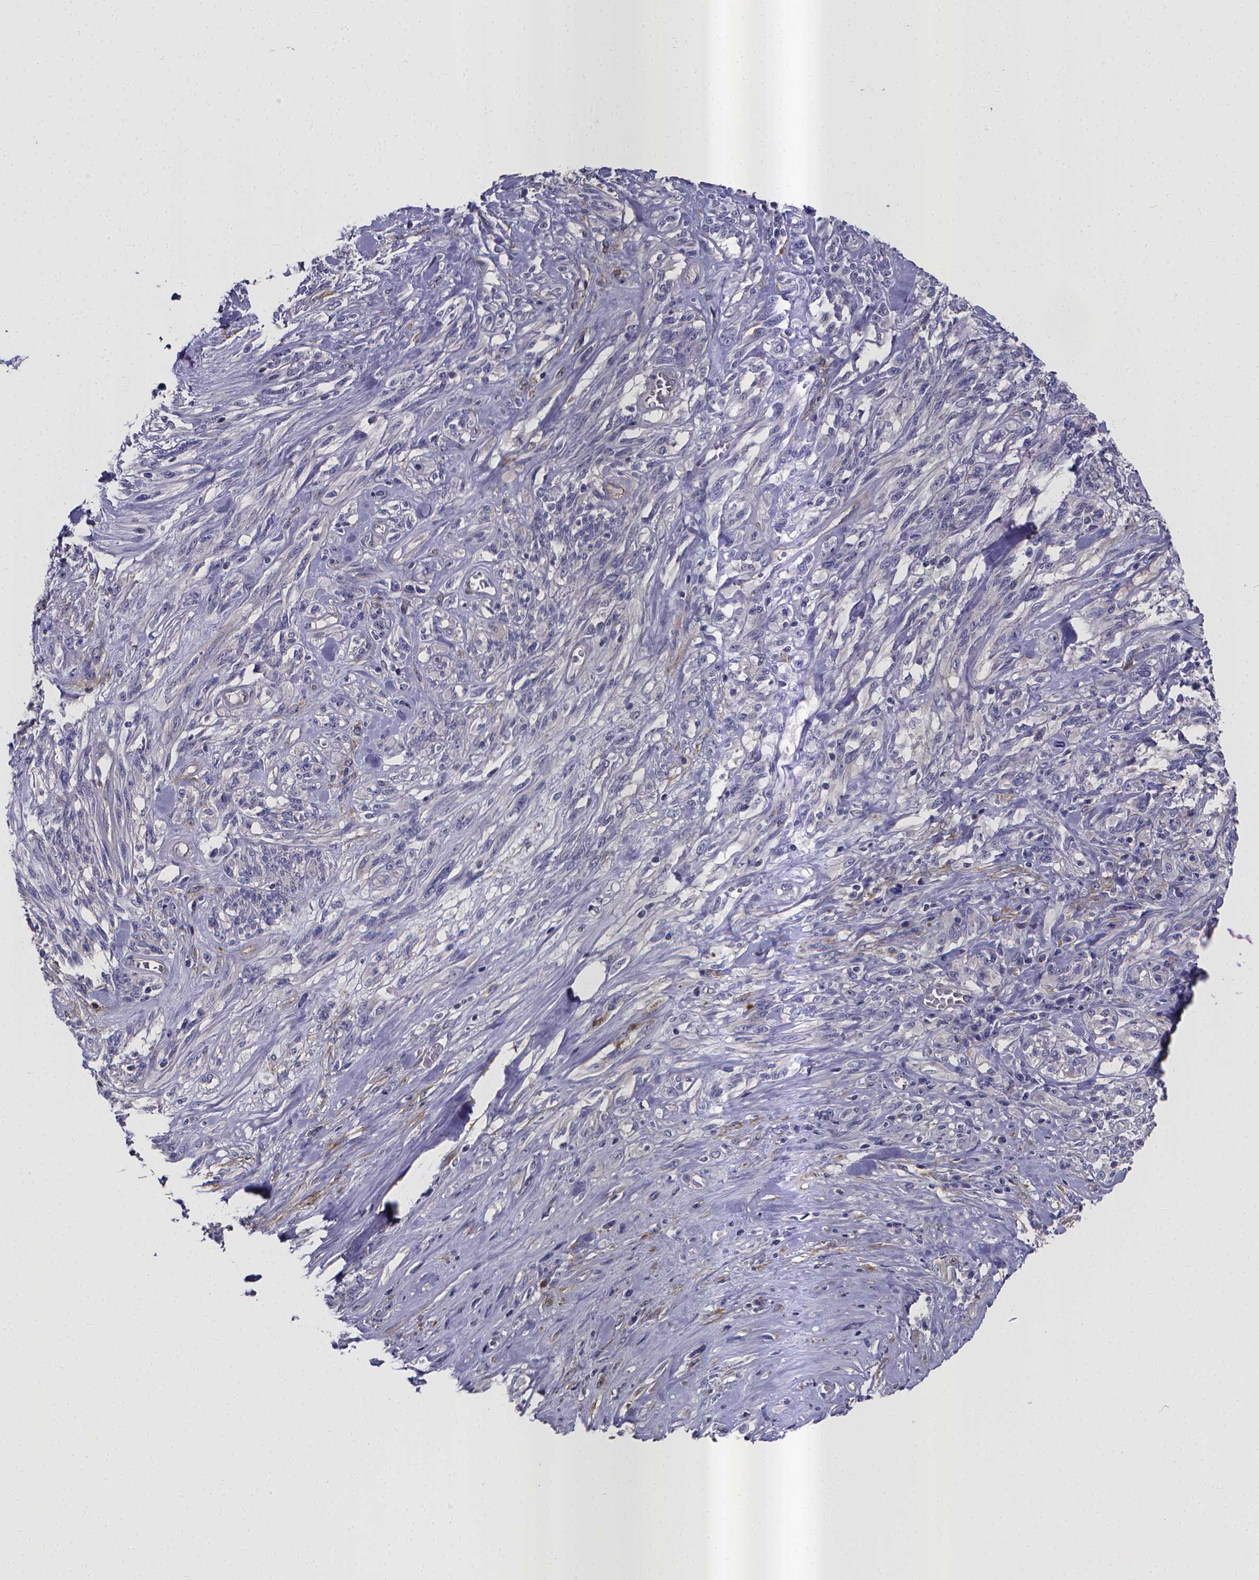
{"staining": {"intensity": "negative", "quantity": "none", "location": "none"}, "tissue": "melanoma", "cell_type": "Tumor cells", "image_type": "cancer", "snomed": [{"axis": "morphology", "description": "Malignant melanoma, NOS"}, {"axis": "topography", "description": "Skin"}], "caption": "Protein analysis of melanoma exhibits no significant positivity in tumor cells. The staining was performed using DAB to visualize the protein expression in brown, while the nuclei were stained in blue with hematoxylin (Magnification: 20x).", "gene": "RERG", "patient": {"sex": "female", "age": 91}}